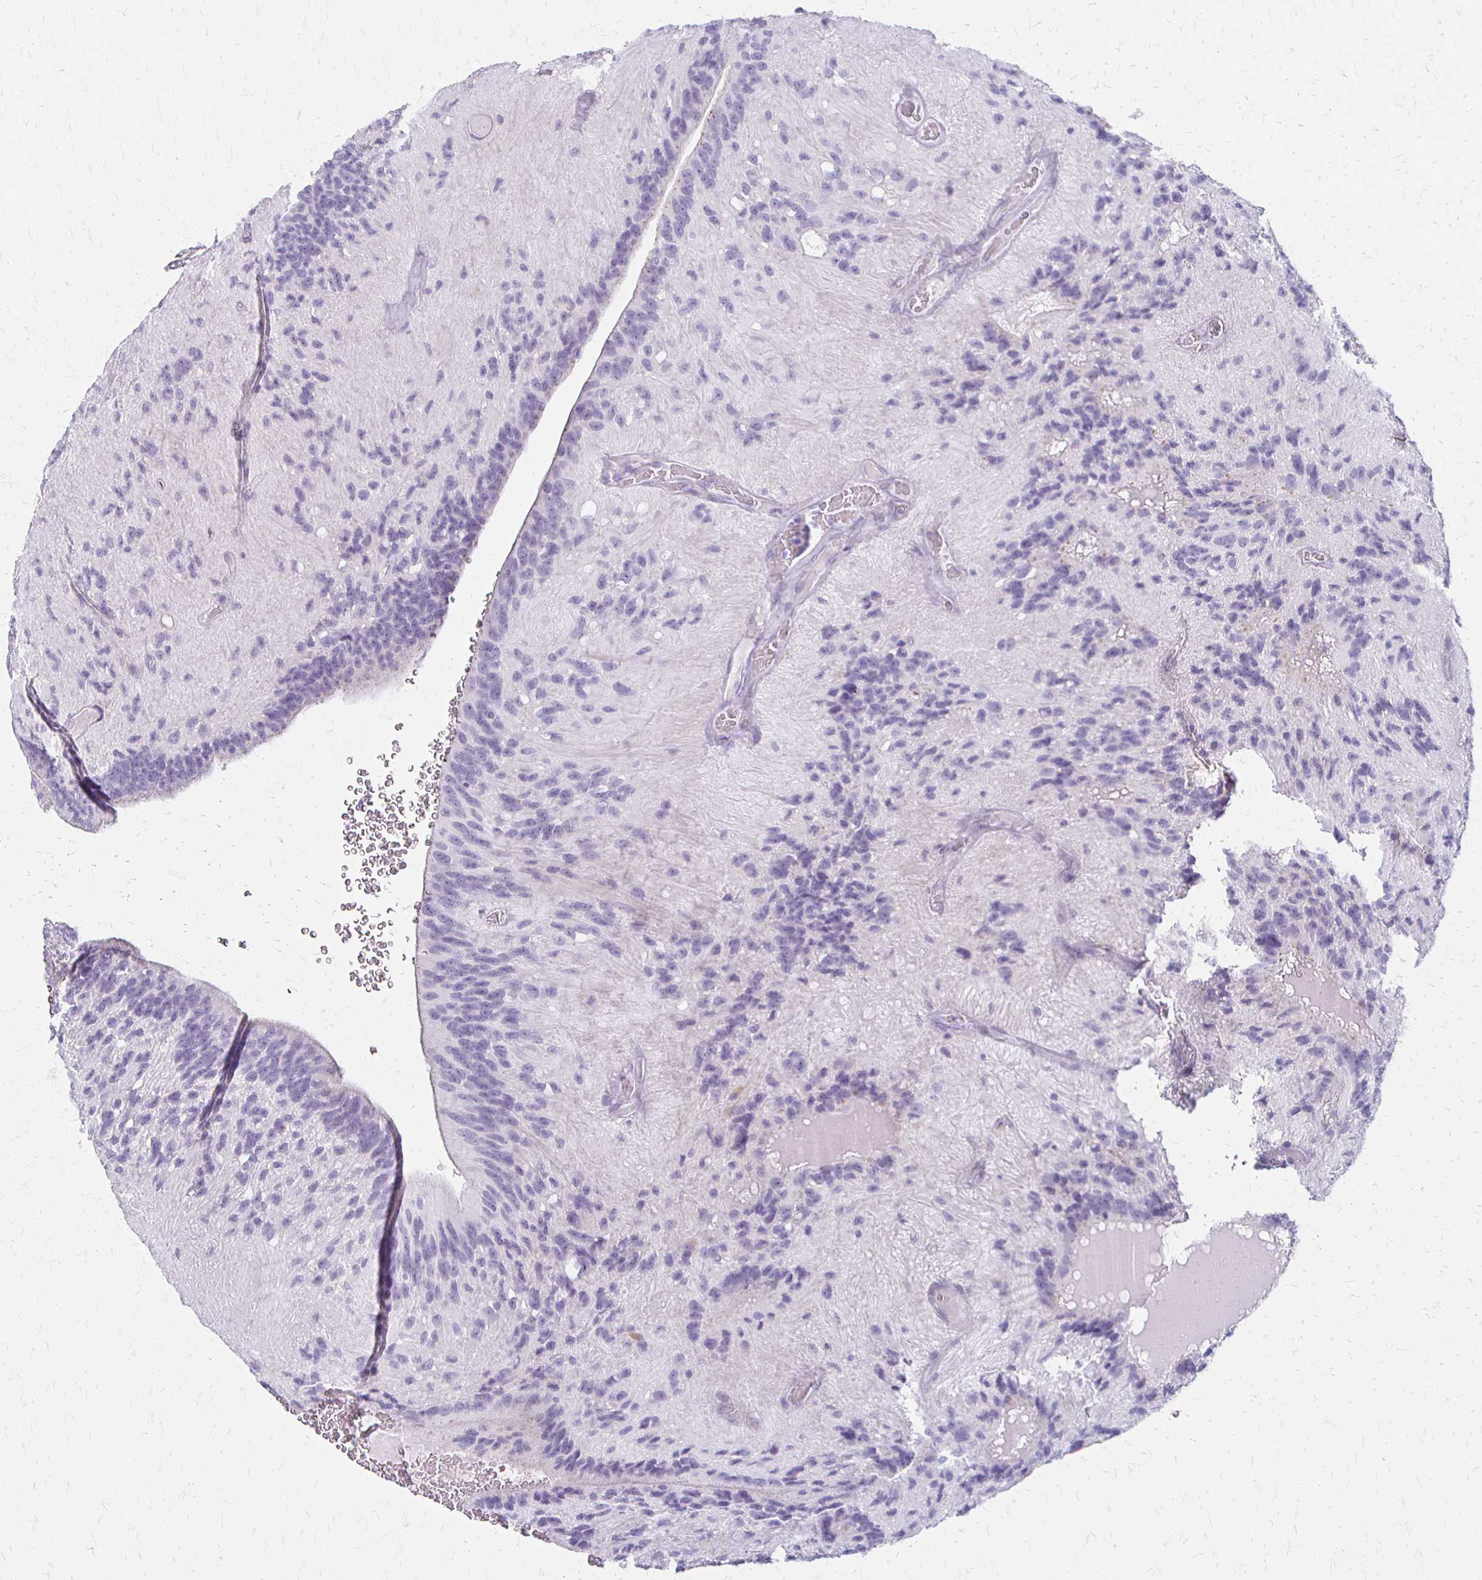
{"staining": {"intensity": "negative", "quantity": "none", "location": "none"}, "tissue": "glioma", "cell_type": "Tumor cells", "image_type": "cancer", "snomed": [{"axis": "morphology", "description": "Glioma, malignant, Low grade"}, {"axis": "topography", "description": "Brain"}], "caption": "Photomicrograph shows no protein expression in tumor cells of malignant glioma (low-grade) tissue. (DAB (3,3'-diaminobenzidine) immunohistochemistry with hematoxylin counter stain).", "gene": "ACP5", "patient": {"sex": "male", "age": 31}}